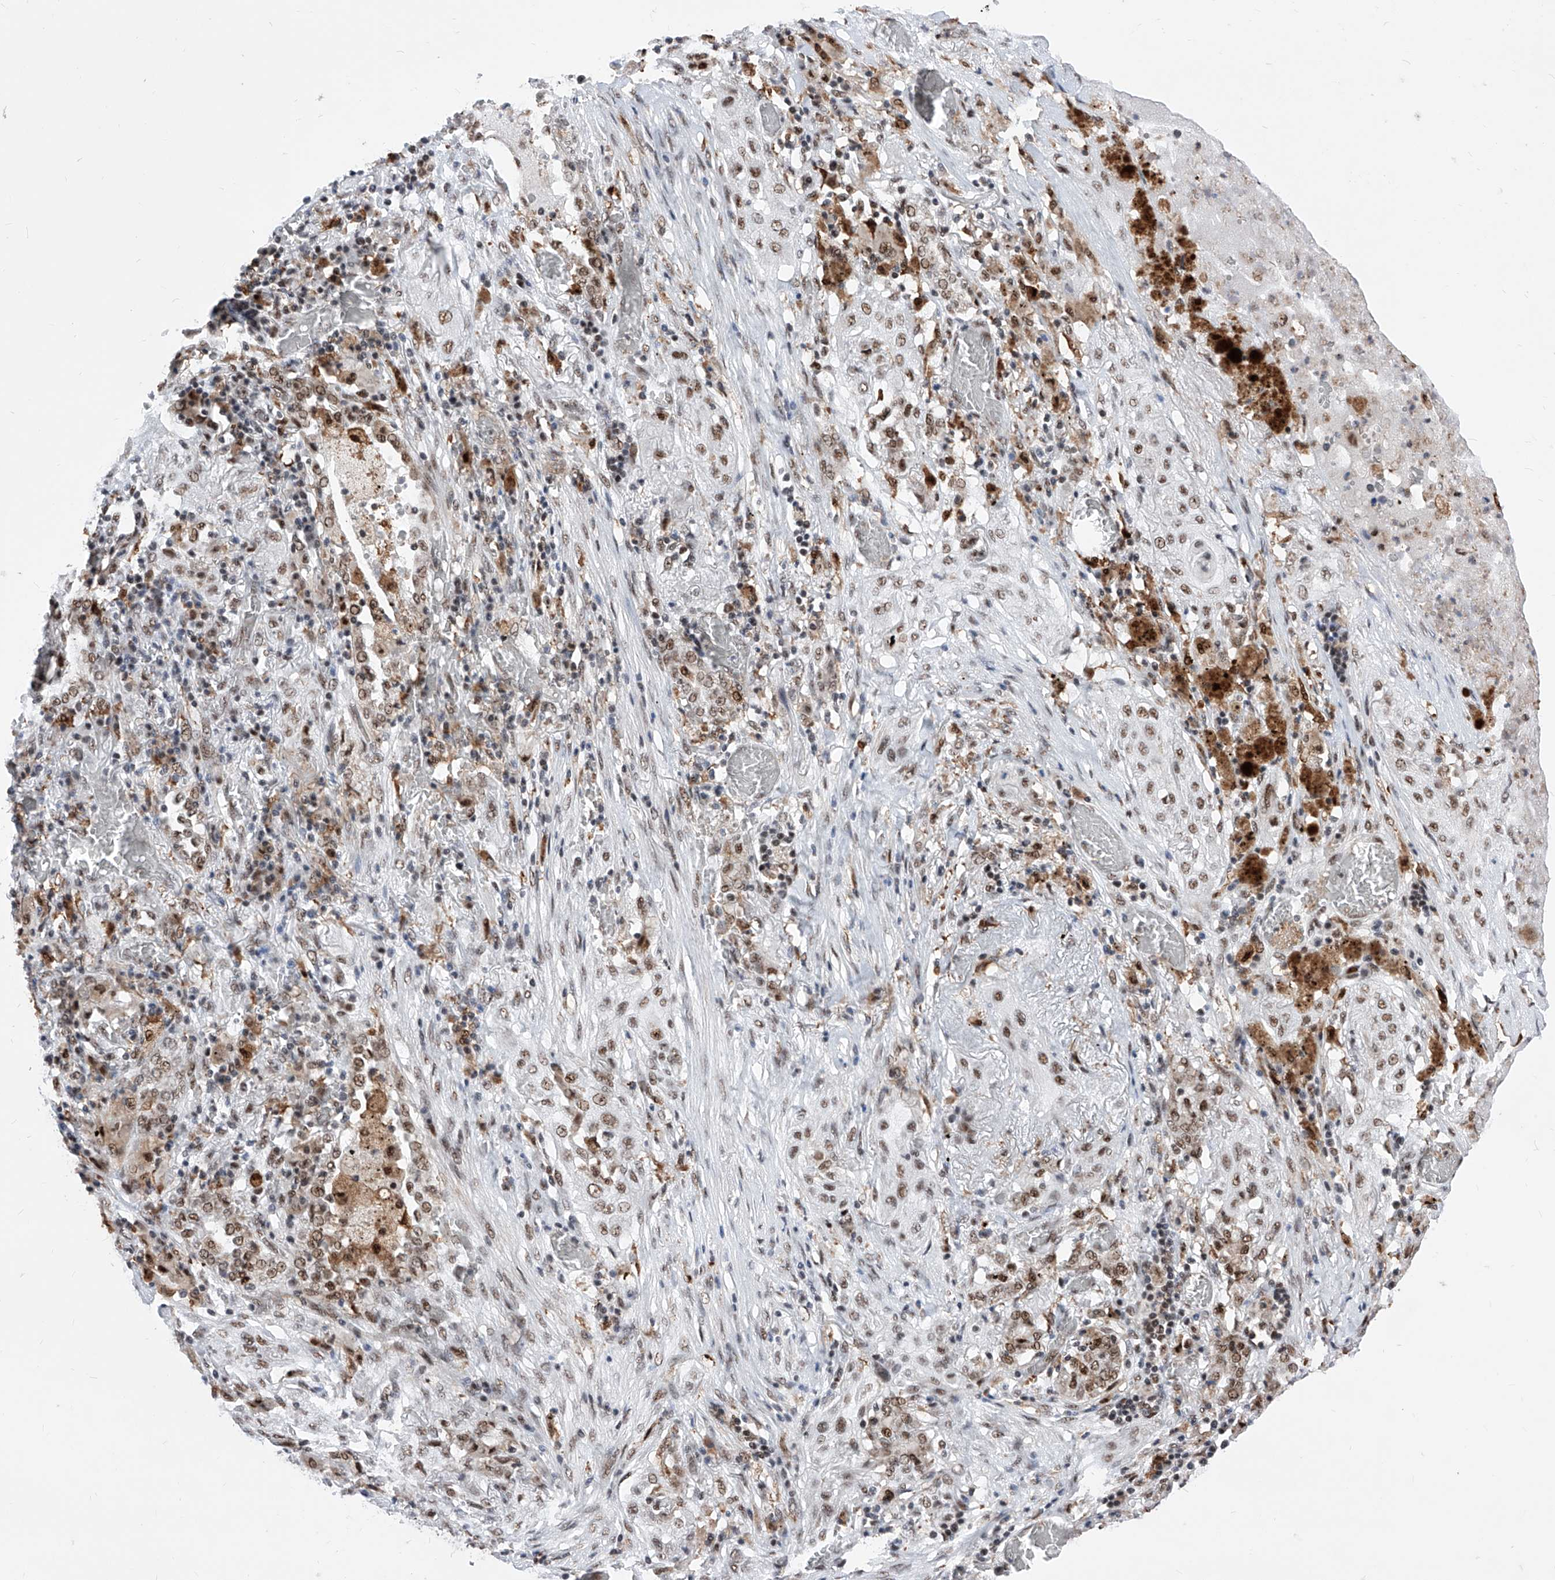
{"staining": {"intensity": "moderate", "quantity": ">75%", "location": "nuclear"}, "tissue": "lung cancer", "cell_type": "Tumor cells", "image_type": "cancer", "snomed": [{"axis": "morphology", "description": "Squamous cell carcinoma, NOS"}, {"axis": "topography", "description": "Lung"}], "caption": "Immunohistochemistry of lung cancer displays medium levels of moderate nuclear staining in about >75% of tumor cells.", "gene": "PHF5A", "patient": {"sex": "female", "age": 47}}